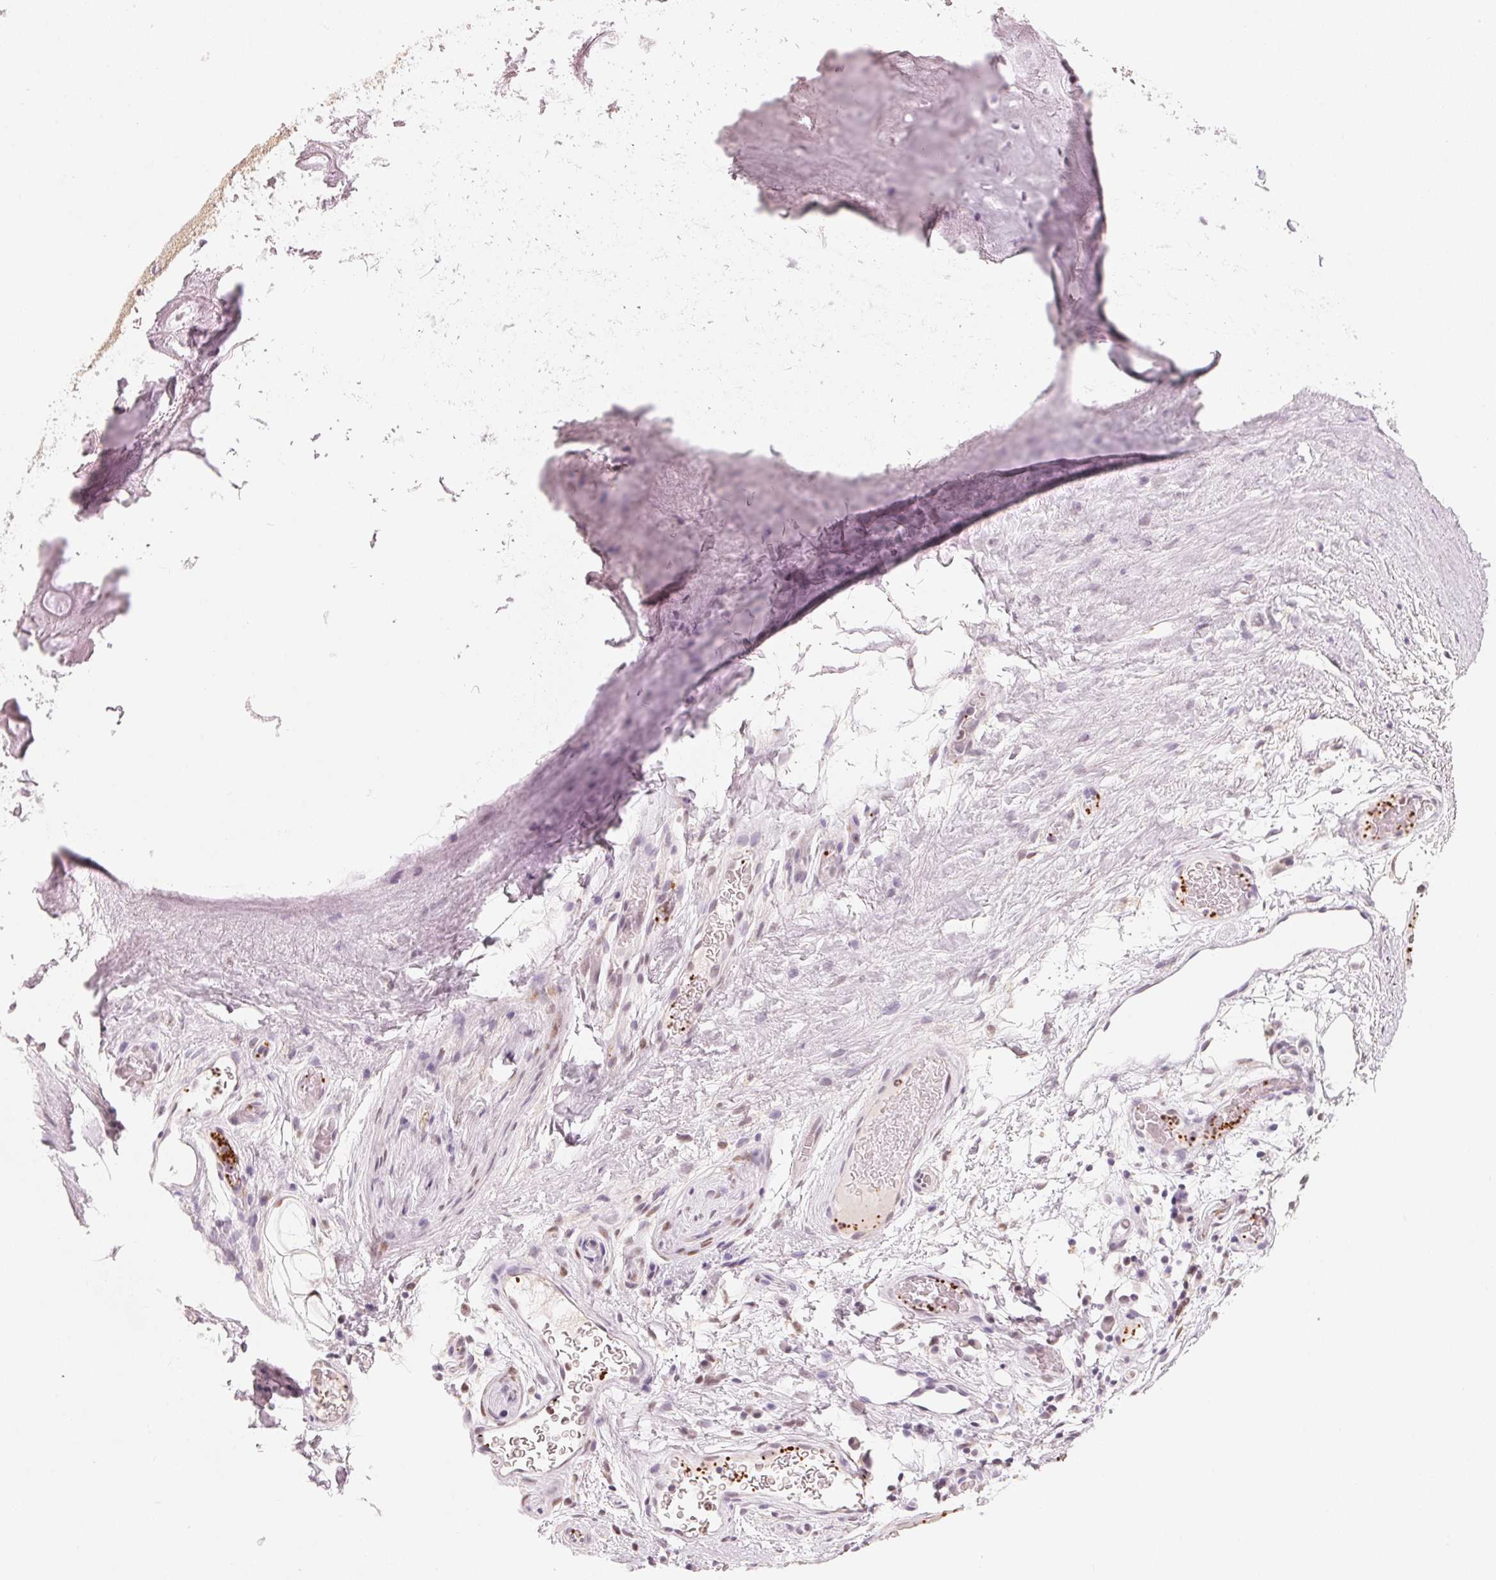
{"staining": {"intensity": "moderate", "quantity": ">75%", "location": "nuclear"}, "tissue": "adipose tissue", "cell_type": "Adipocytes", "image_type": "normal", "snomed": [{"axis": "morphology", "description": "Normal tissue, NOS"}, {"axis": "topography", "description": "Lymph node"}, {"axis": "topography", "description": "Cartilage tissue"}, {"axis": "topography", "description": "Nasopharynx"}], "caption": "Brown immunohistochemical staining in benign adipose tissue shows moderate nuclear expression in approximately >75% of adipocytes. (Stains: DAB (3,3'-diaminobenzidine) in brown, nuclei in blue, Microscopy: brightfield microscopy at high magnification).", "gene": "ARHGAP22", "patient": {"sex": "male", "age": 63}}